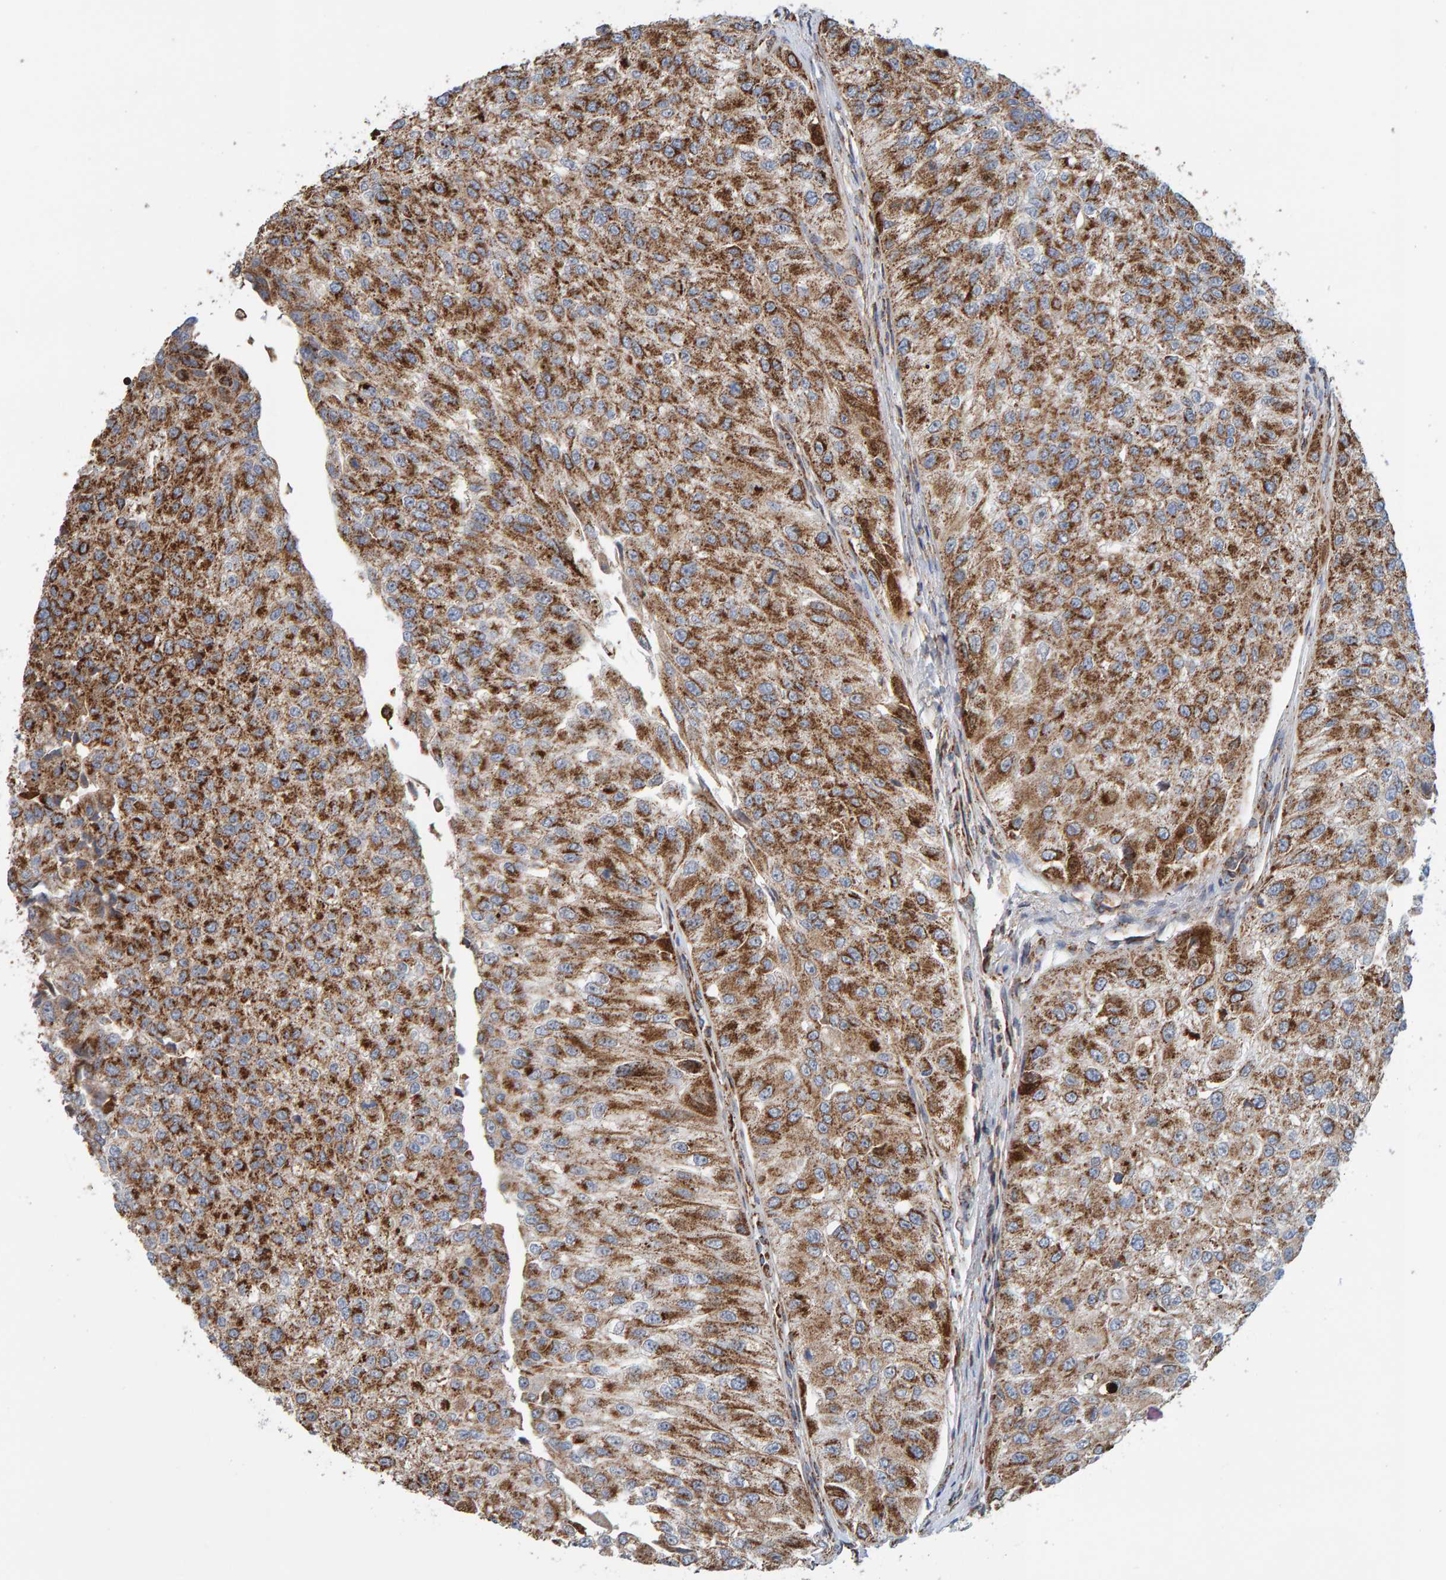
{"staining": {"intensity": "moderate", "quantity": ">75%", "location": "cytoplasmic/membranous"}, "tissue": "urothelial cancer", "cell_type": "Tumor cells", "image_type": "cancer", "snomed": [{"axis": "morphology", "description": "Urothelial carcinoma, High grade"}, {"axis": "topography", "description": "Kidney"}, {"axis": "topography", "description": "Urinary bladder"}], "caption": "Brown immunohistochemical staining in human high-grade urothelial carcinoma demonstrates moderate cytoplasmic/membranous staining in about >75% of tumor cells. (Brightfield microscopy of DAB IHC at high magnification).", "gene": "MRPL45", "patient": {"sex": "male", "age": 77}}